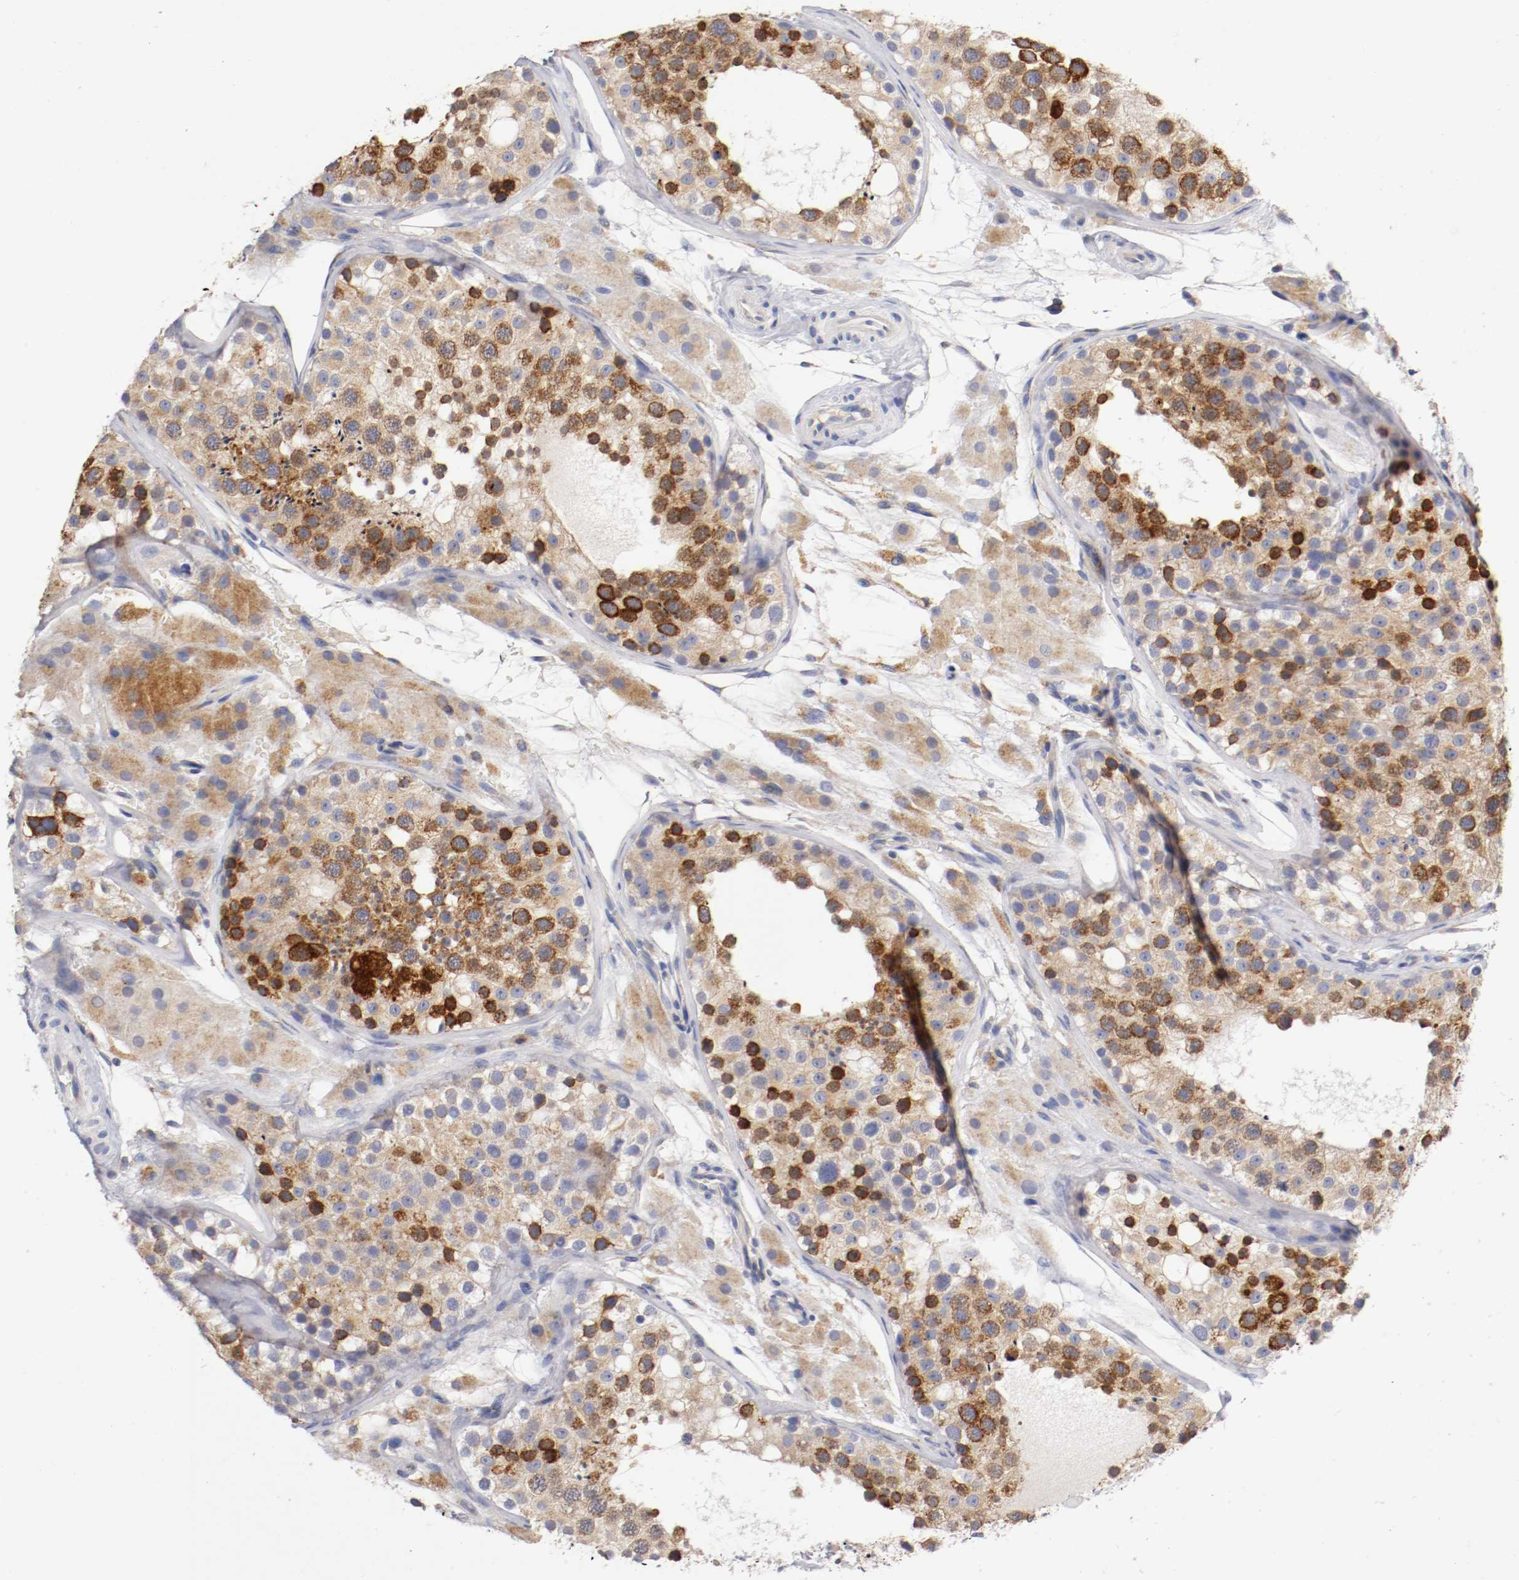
{"staining": {"intensity": "strong", "quantity": "25%-75%", "location": "cytoplasmic/membranous"}, "tissue": "testis", "cell_type": "Cells in seminiferous ducts", "image_type": "normal", "snomed": [{"axis": "morphology", "description": "Normal tissue, NOS"}, {"axis": "topography", "description": "Testis"}], "caption": "Immunohistochemistry (IHC) histopathology image of unremarkable testis stained for a protein (brown), which shows high levels of strong cytoplasmic/membranous positivity in about 25%-75% of cells in seminiferous ducts.", "gene": "TRAF2", "patient": {"sex": "male", "age": 26}}